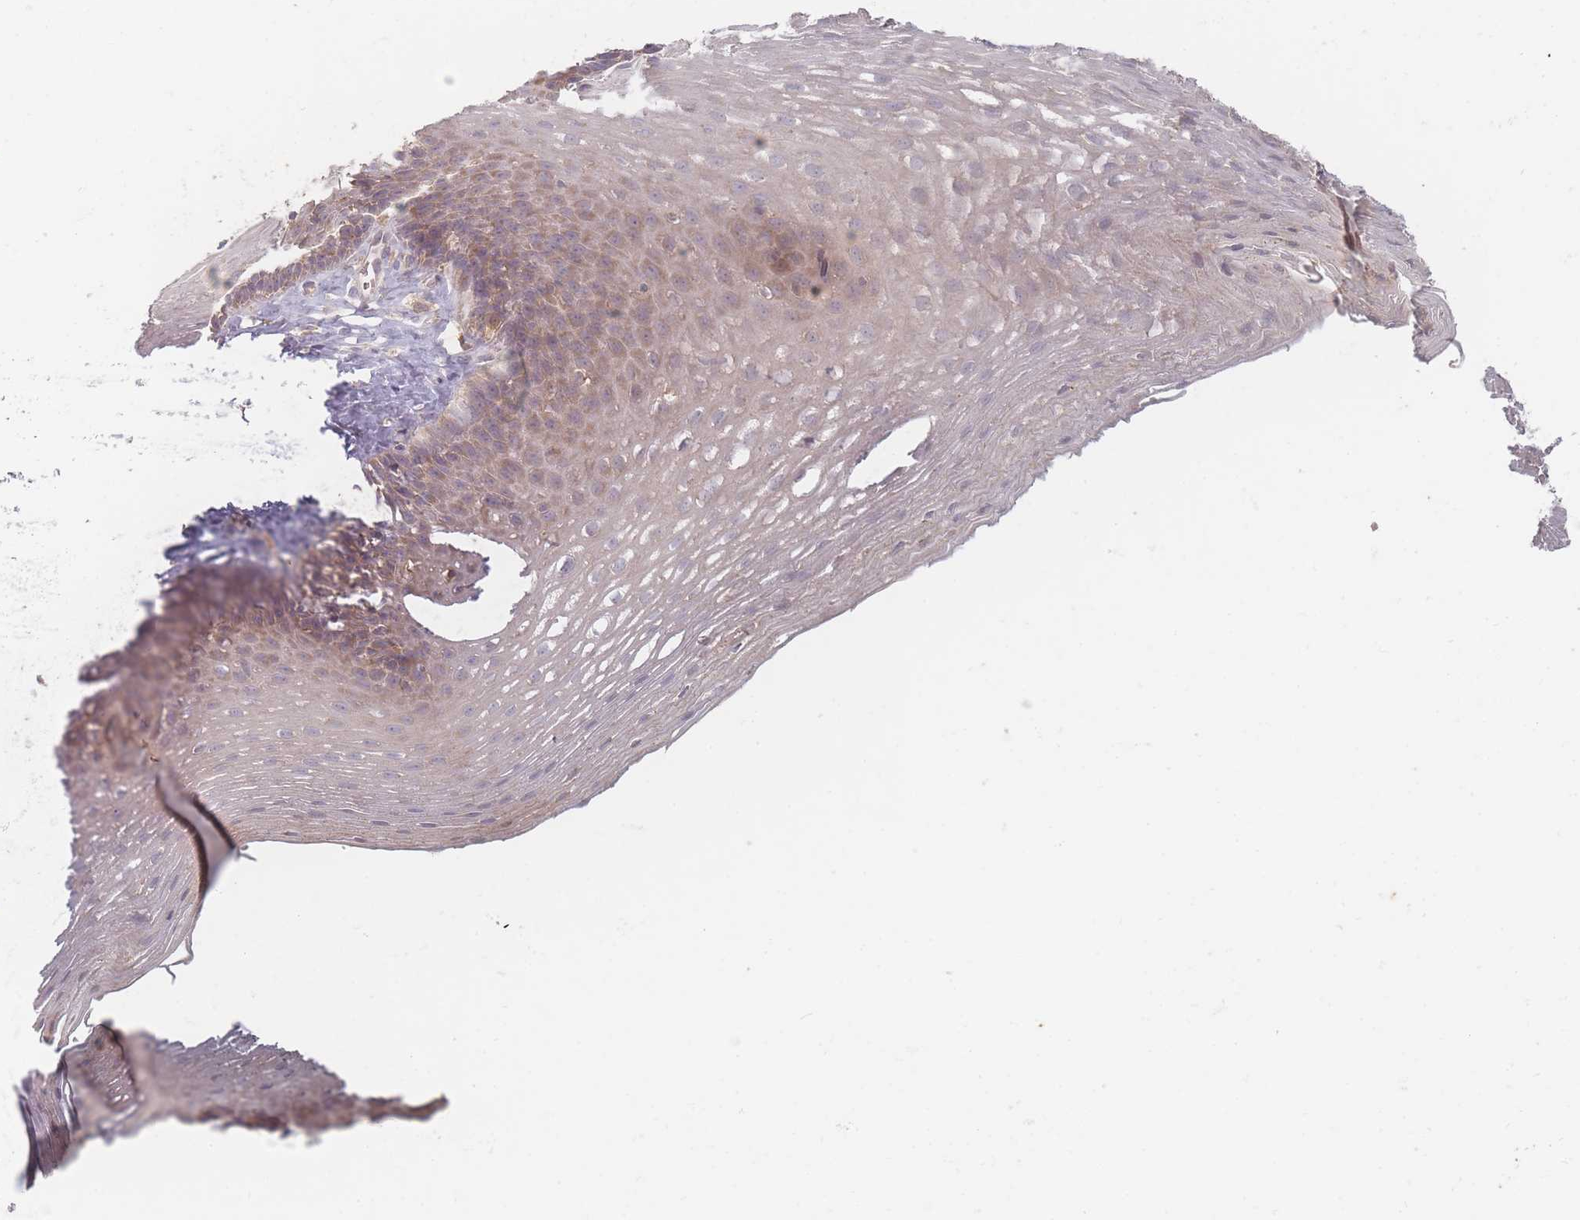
{"staining": {"intensity": "moderate", "quantity": "25%-75%", "location": "cytoplasmic/membranous"}, "tissue": "esophagus", "cell_type": "Squamous epithelial cells", "image_type": "normal", "snomed": [{"axis": "morphology", "description": "Normal tissue, NOS"}, {"axis": "topography", "description": "Esophagus"}], "caption": "Immunohistochemistry photomicrograph of benign esophagus: human esophagus stained using immunohistochemistry reveals medium levels of moderate protein expression localized specifically in the cytoplasmic/membranous of squamous epithelial cells, appearing as a cytoplasmic/membranous brown color.", "gene": "SLC35F3", "patient": {"sex": "female", "age": 66}}